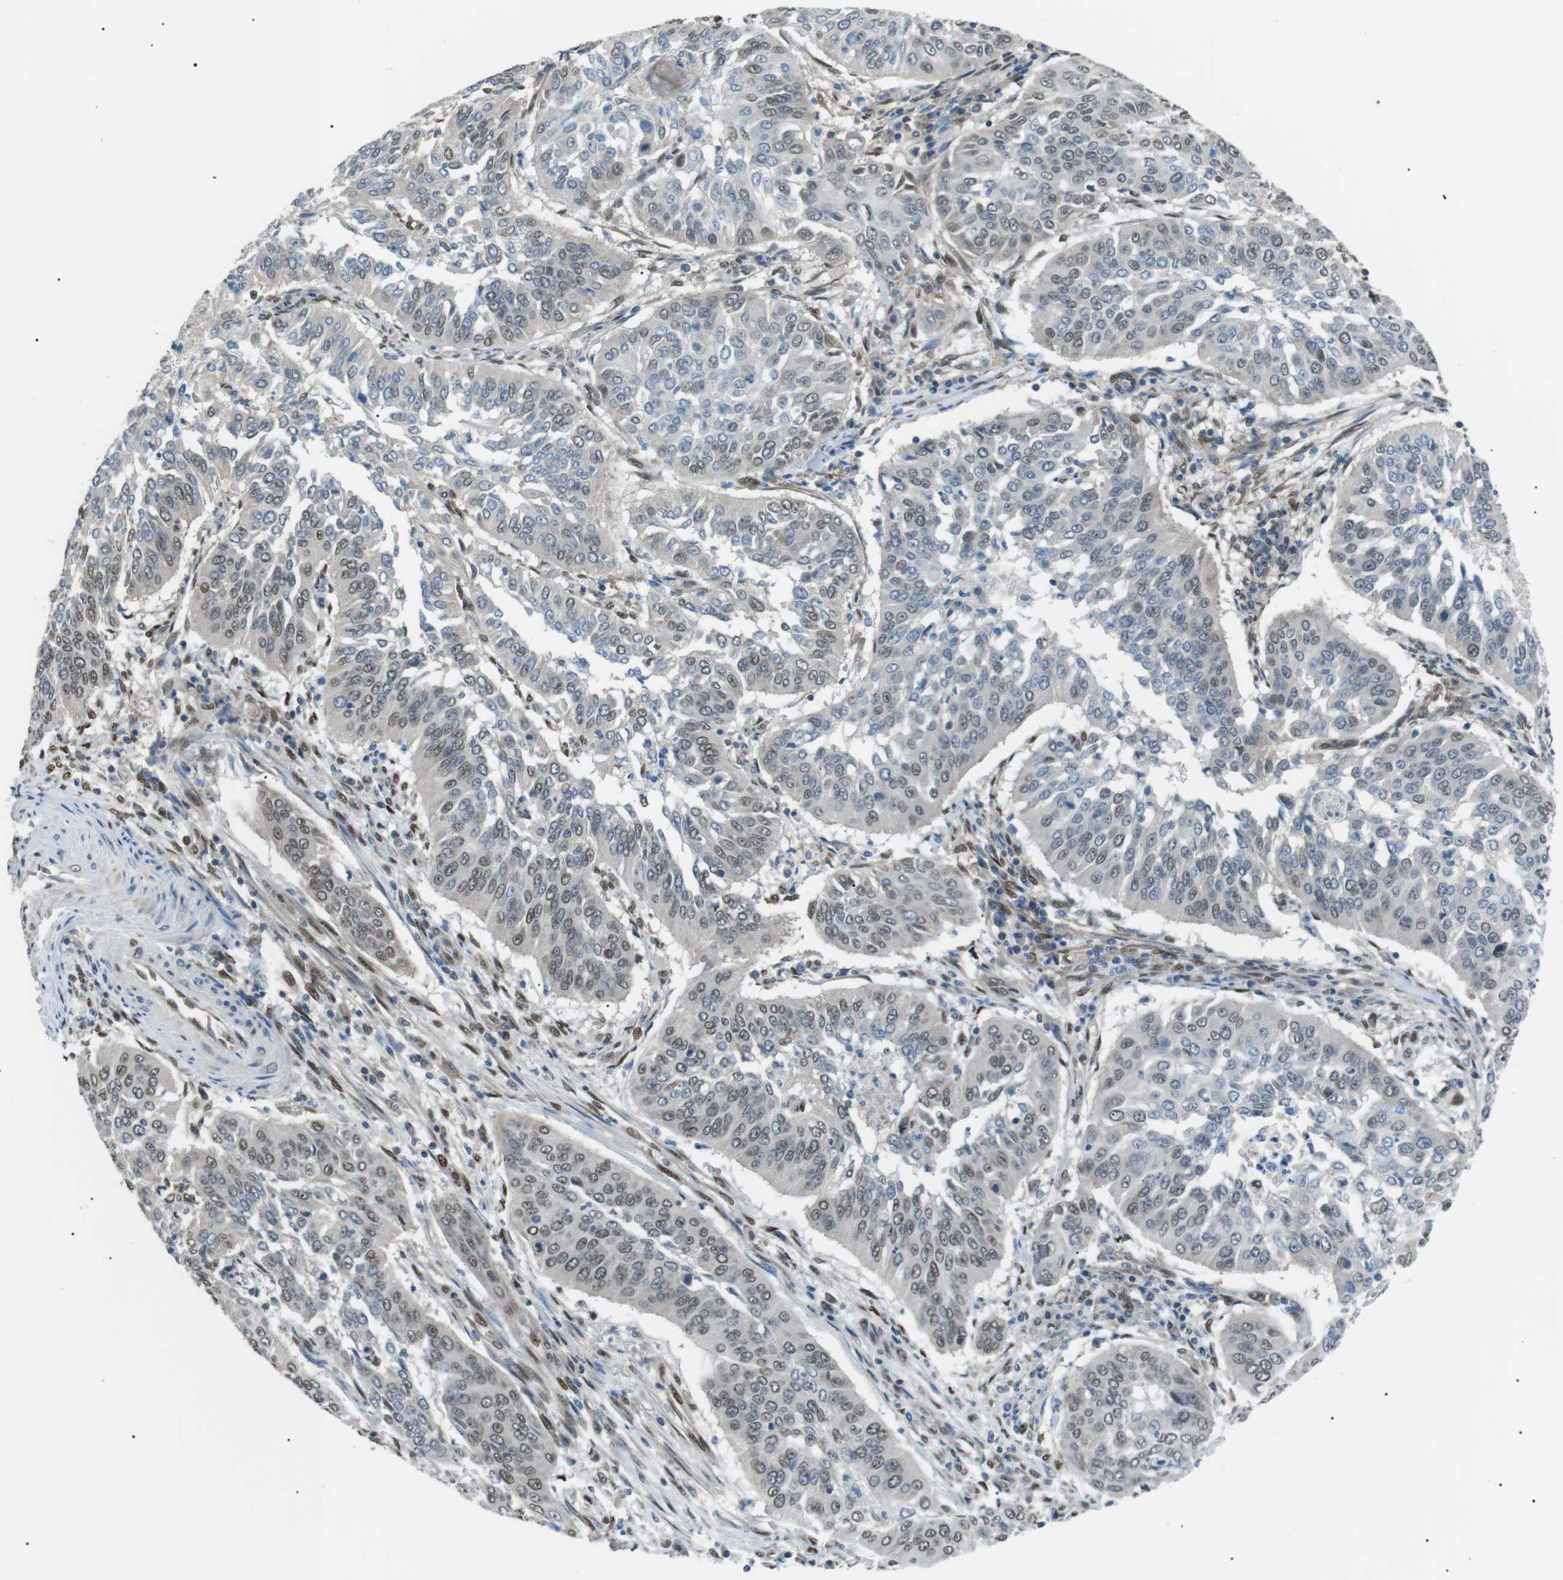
{"staining": {"intensity": "weak", "quantity": "25%-75%", "location": "nuclear"}, "tissue": "cervical cancer", "cell_type": "Tumor cells", "image_type": "cancer", "snomed": [{"axis": "morphology", "description": "Normal tissue, NOS"}, {"axis": "morphology", "description": "Squamous cell carcinoma, NOS"}, {"axis": "topography", "description": "Cervix"}], "caption": "About 25%-75% of tumor cells in cervical squamous cell carcinoma exhibit weak nuclear protein staining as visualized by brown immunohistochemical staining.", "gene": "SRPK2", "patient": {"sex": "female", "age": 39}}